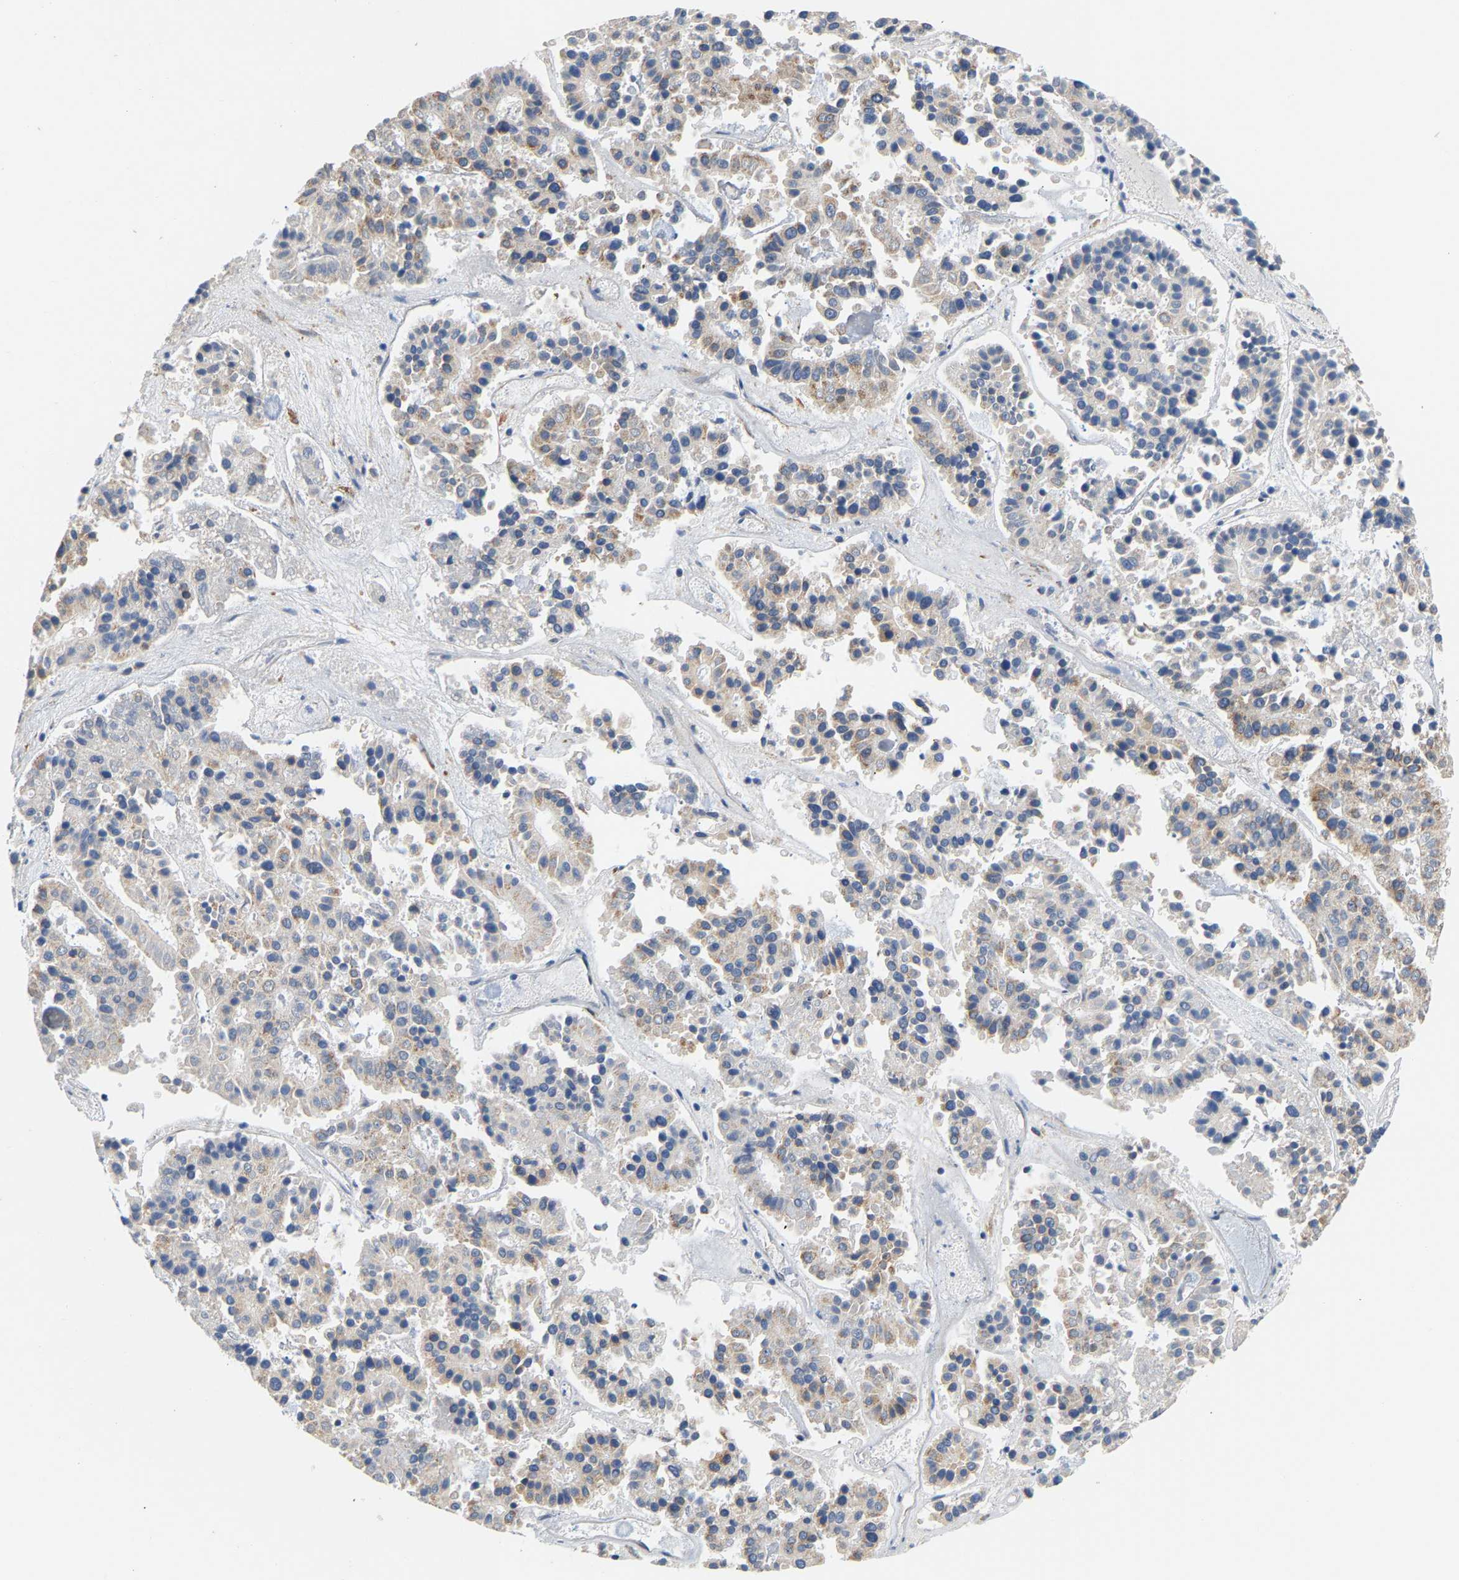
{"staining": {"intensity": "weak", "quantity": "25%-75%", "location": "cytoplasmic/membranous"}, "tissue": "pancreatic cancer", "cell_type": "Tumor cells", "image_type": "cancer", "snomed": [{"axis": "morphology", "description": "Adenocarcinoma, NOS"}, {"axis": "topography", "description": "Pancreas"}], "caption": "Approximately 25%-75% of tumor cells in human adenocarcinoma (pancreatic) display weak cytoplasmic/membranous protein positivity as visualized by brown immunohistochemical staining.", "gene": "TMEM168", "patient": {"sex": "male", "age": 50}}